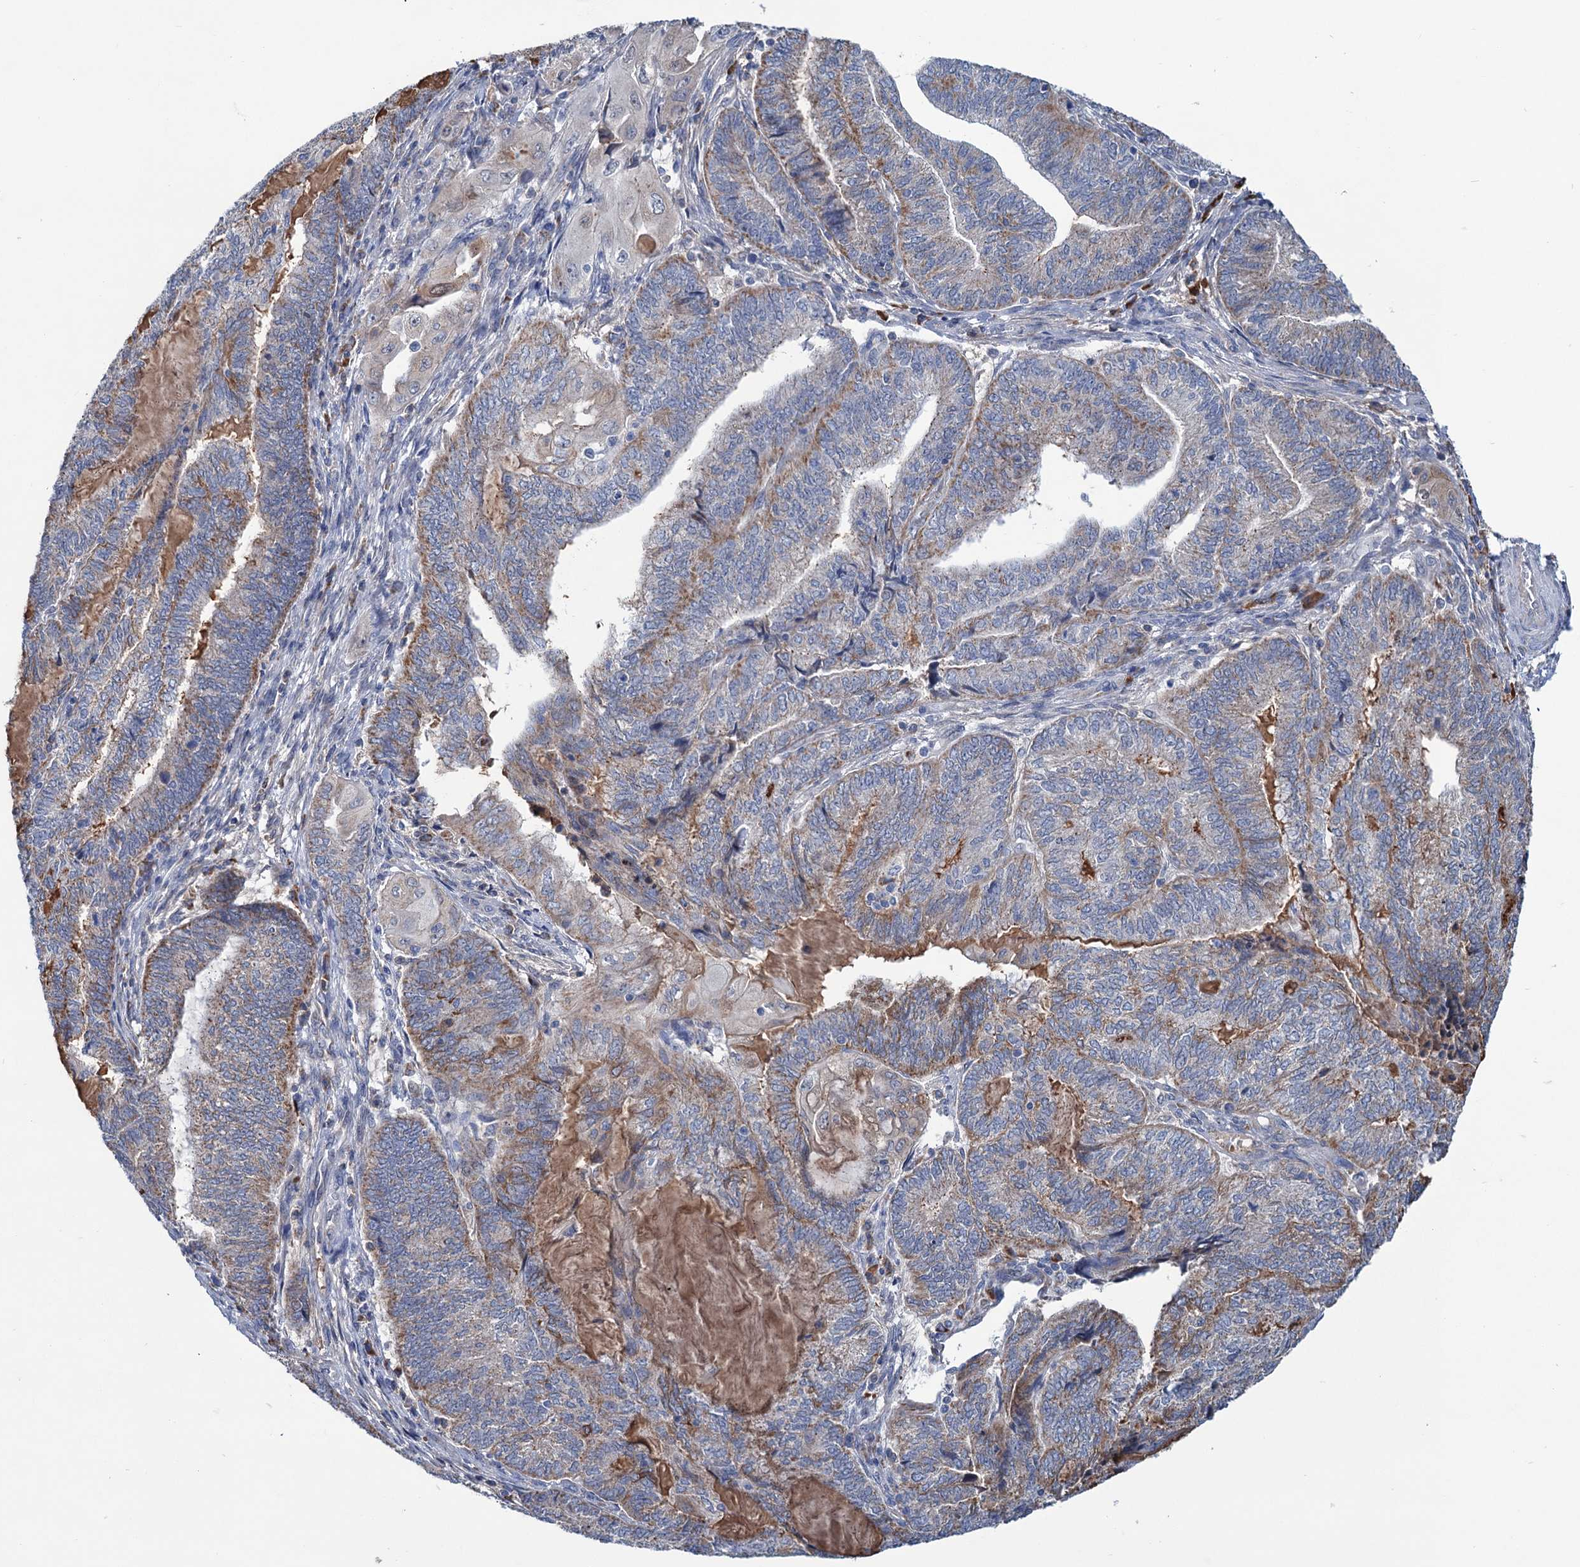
{"staining": {"intensity": "weak", "quantity": "25%-75%", "location": "cytoplasmic/membranous"}, "tissue": "endometrial cancer", "cell_type": "Tumor cells", "image_type": "cancer", "snomed": [{"axis": "morphology", "description": "Adenocarcinoma, NOS"}, {"axis": "topography", "description": "Uterus"}, {"axis": "topography", "description": "Endometrium"}], "caption": "Endometrial cancer was stained to show a protein in brown. There is low levels of weak cytoplasmic/membranous staining in approximately 25%-75% of tumor cells.", "gene": "LPIN1", "patient": {"sex": "female", "age": 70}}